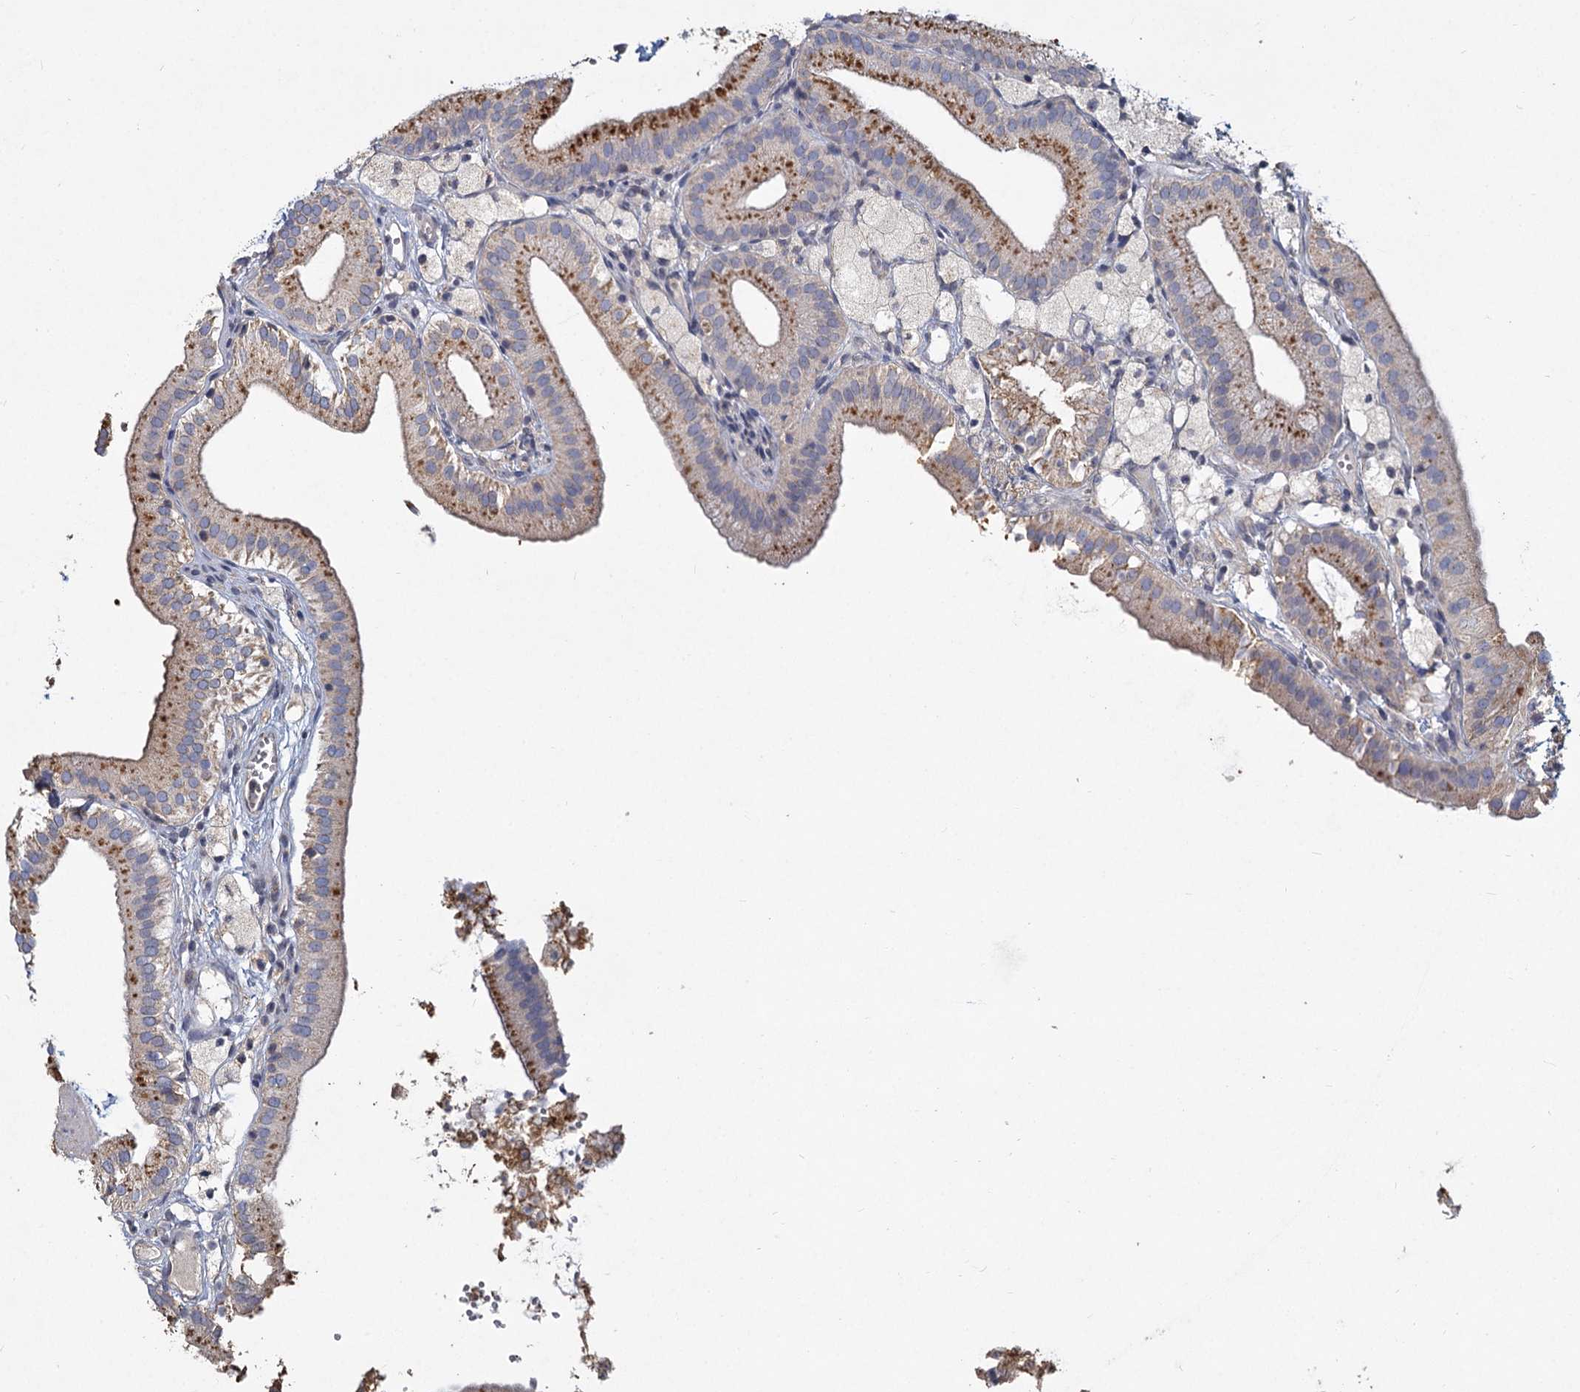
{"staining": {"intensity": "moderate", "quantity": "25%-75%", "location": "cytoplasmic/membranous"}, "tissue": "gallbladder", "cell_type": "Glandular cells", "image_type": "normal", "snomed": [{"axis": "morphology", "description": "Normal tissue, NOS"}, {"axis": "topography", "description": "Gallbladder"}], "caption": "Immunohistochemical staining of normal human gallbladder shows 25%-75% levels of moderate cytoplasmic/membranous protein expression in about 25%-75% of glandular cells.", "gene": "HES2", "patient": {"sex": "male", "age": 55}}